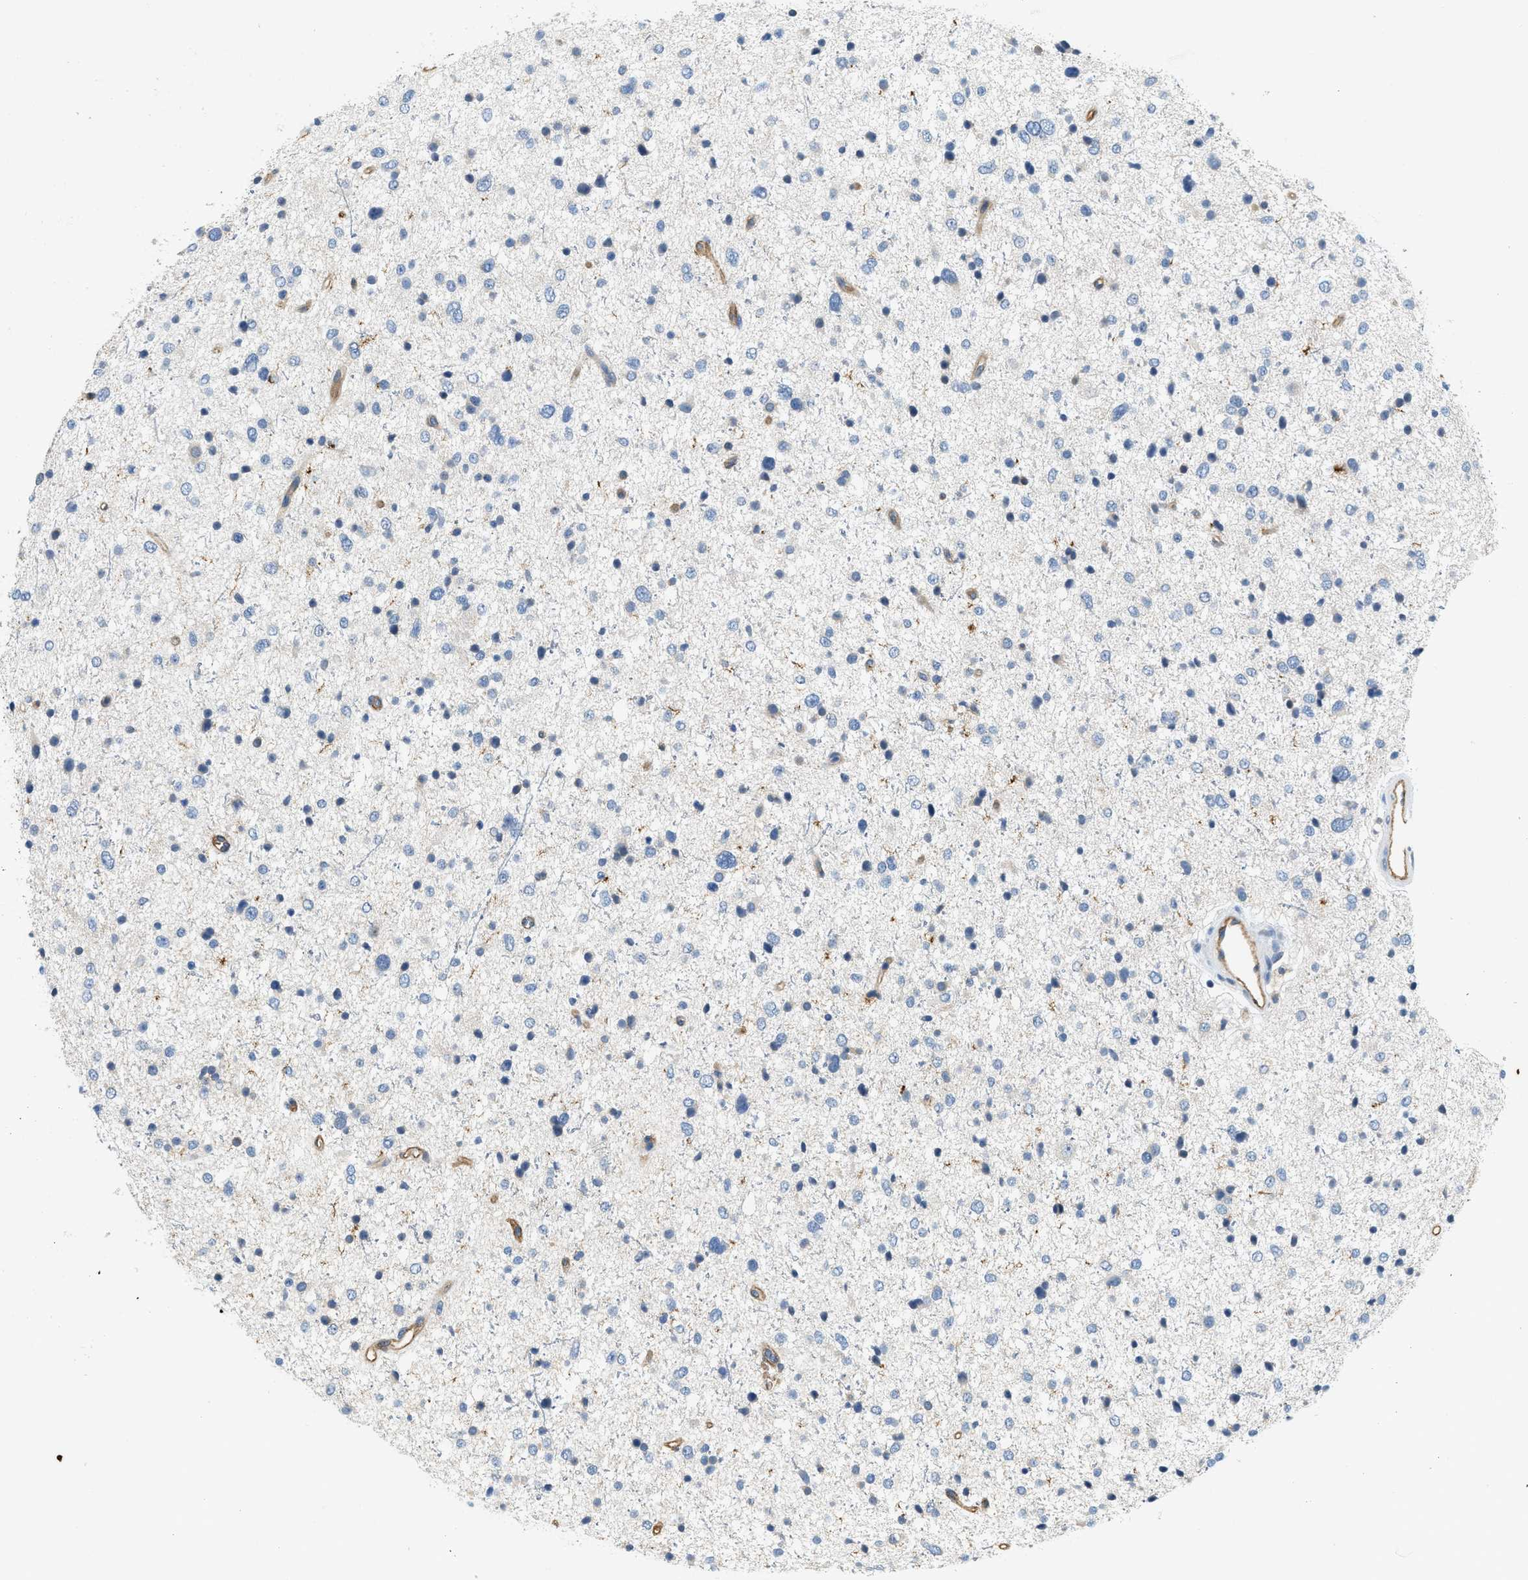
{"staining": {"intensity": "negative", "quantity": "none", "location": "none"}, "tissue": "glioma", "cell_type": "Tumor cells", "image_type": "cancer", "snomed": [{"axis": "morphology", "description": "Glioma, malignant, Low grade"}, {"axis": "topography", "description": "Brain"}], "caption": "The histopathology image displays no significant staining in tumor cells of glioma.", "gene": "CYTH2", "patient": {"sex": "female", "age": 37}}